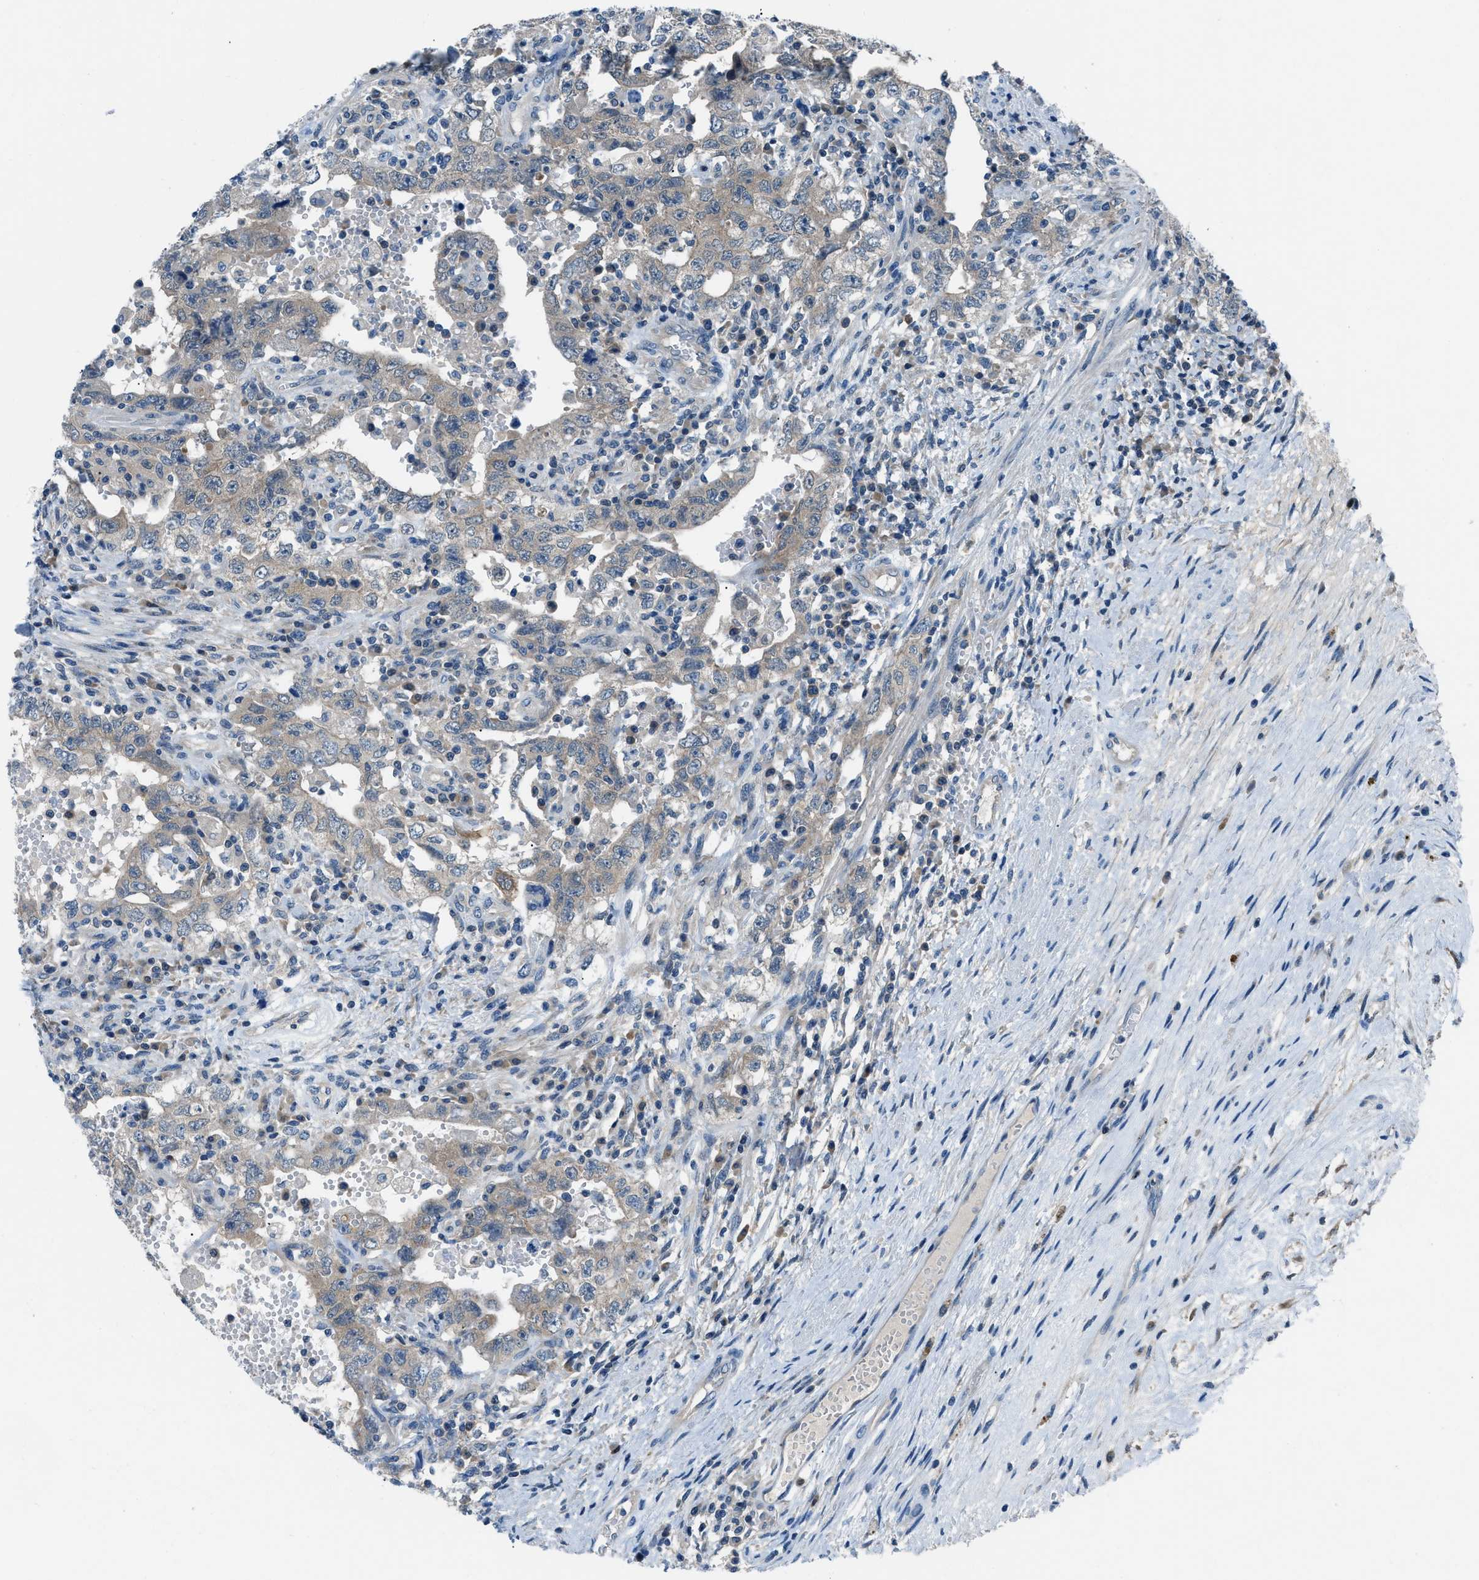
{"staining": {"intensity": "weak", "quantity": "25%-75%", "location": "cytoplasmic/membranous"}, "tissue": "testis cancer", "cell_type": "Tumor cells", "image_type": "cancer", "snomed": [{"axis": "morphology", "description": "Carcinoma, Embryonal, NOS"}, {"axis": "topography", "description": "Testis"}], "caption": "Immunohistochemical staining of testis cancer displays low levels of weak cytoplasmic/membranous staining in about 25%-75% of tumor cells.", "gene": "ACP1", "patient": {"sex": "male", "age": 26}}